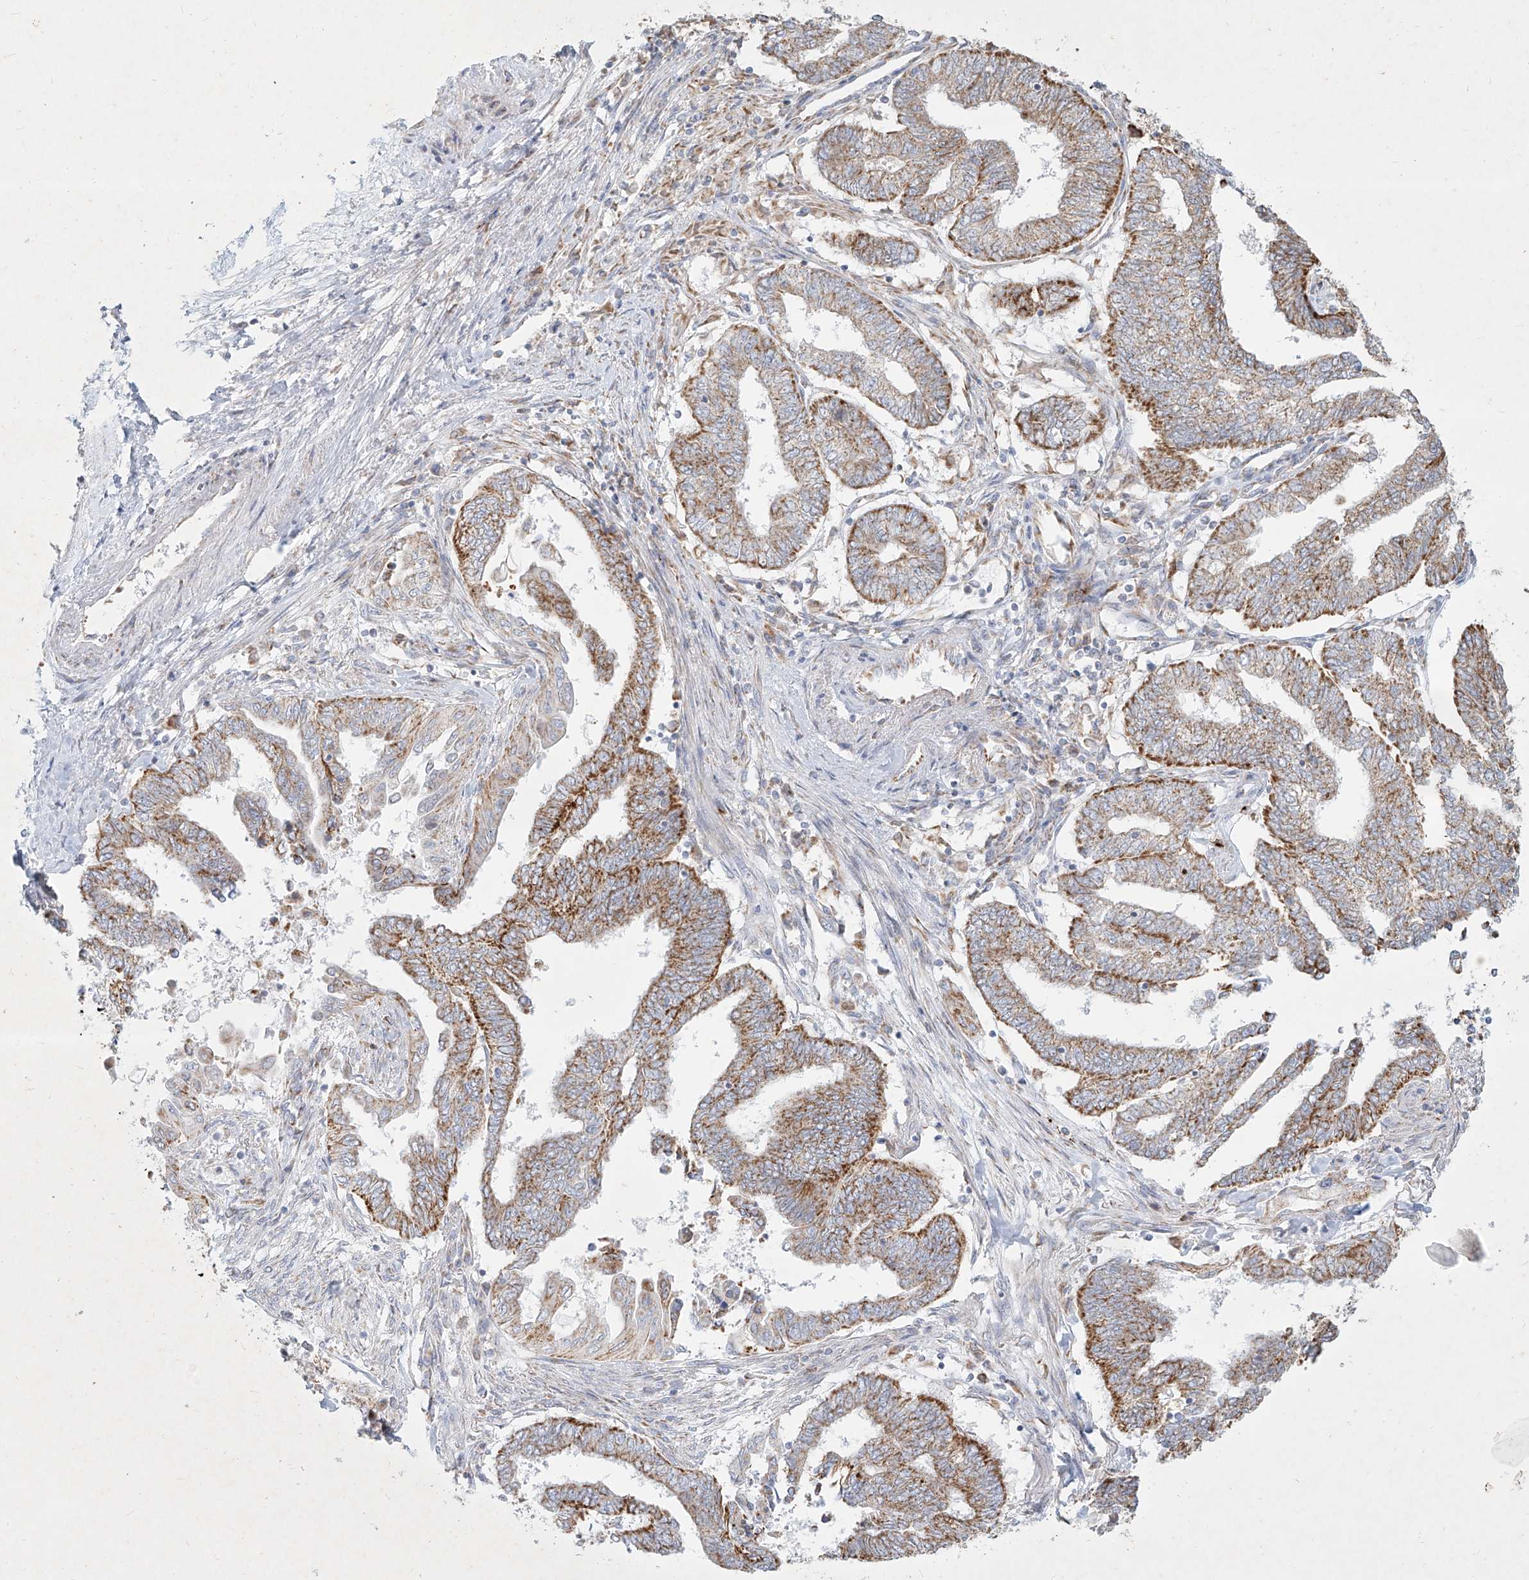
{"staining": {"intensity": "moderate", "quantity": "25%-75%", "location": "cytoplasmic/membranous"}, "tissue": "endometrial cancer", "cell_type": "Tumor cells", "image_type": "cancer", "snomed": [{"axis": "morphology", "description": "Adenocarcinoma, NOS"}, {"axis": "topography", "description": "Uterus"}, {"axis": "topography", "description": "Endometrium"}], "caption": "IHC histopathology image of human endometrial adenocarcinoma stained for a protein (brown), which exhibits medium levels of moderate cytoplasmic/membranous expression in approximately 25%-75% of tumor cells.", "gene": "MTX2", "patient": {"sex": "female", "age": 70}}